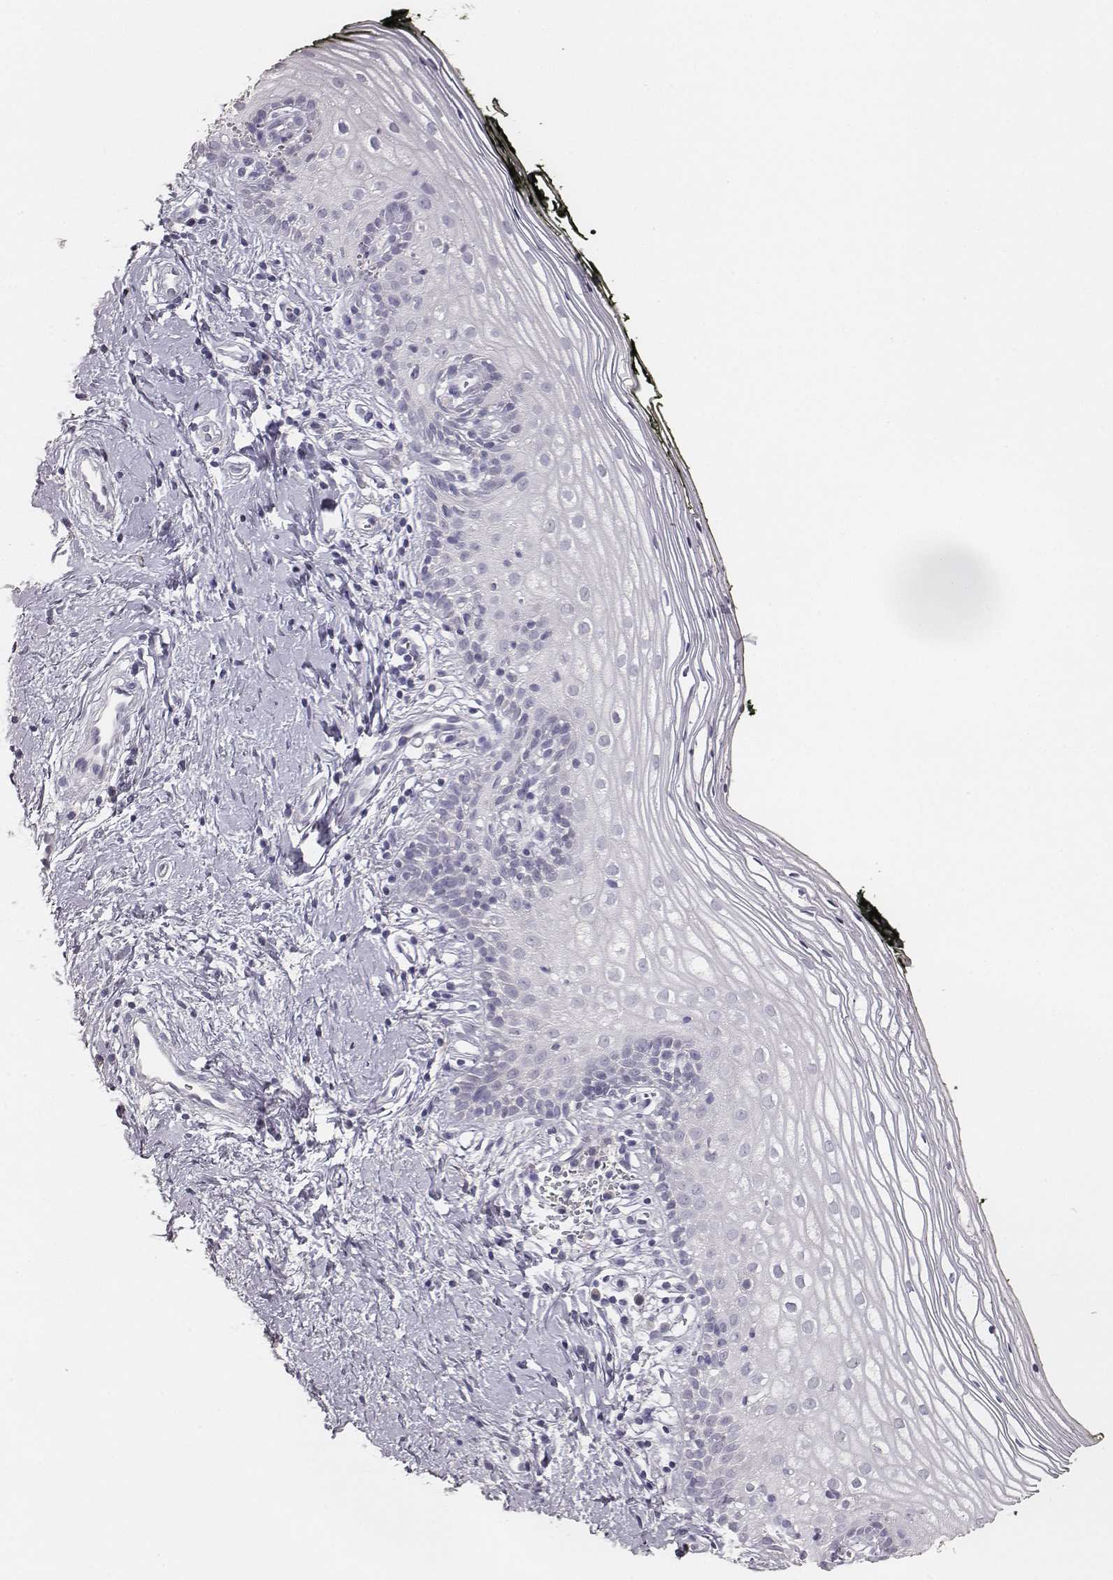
{"staining": {"intensity": "negative", "quantity": "none", "location": "none"}, "tissue": "vagina", "cell_type": "Squamous epithelial cells", "image_type": "normal", "snomed": [{"axis": "morphology", "description": "Normal tissue, NOS"}, {"axis": "topography", "description": "Vagina"}], "caption": "Immunohistochemical staining of normal human vagina shows no significant staining in squamous epithelial cells. (Immunohistochemistry (ihc), brightfield microscopy, high magnification).", "gene": "MYH6", "patient": {"sex": "female", "age": 47}}